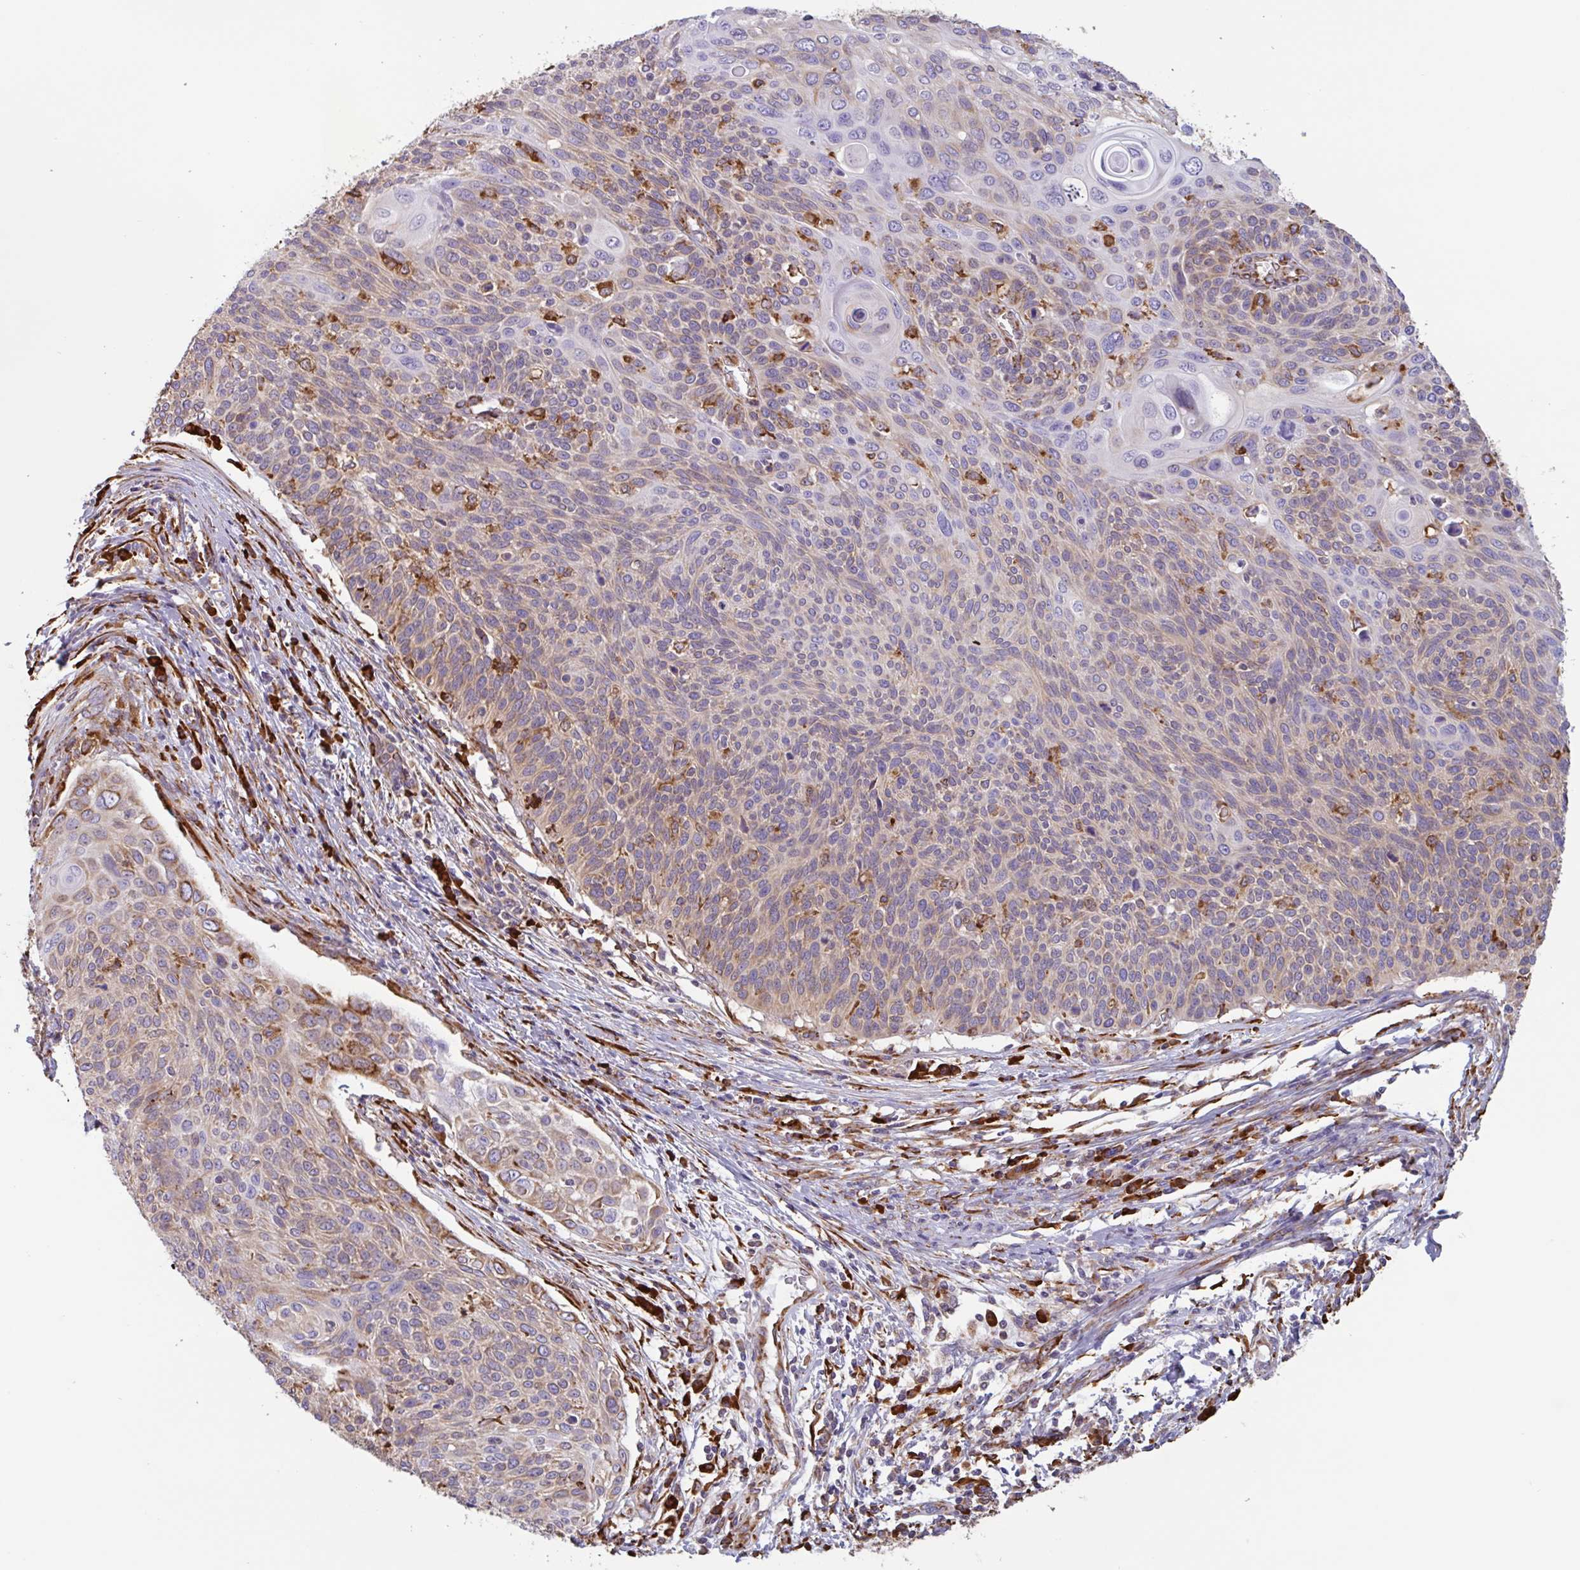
{"staining": {"intensity": "weak", "quantity": "<25%", "location": "cytoplasmic/membranous"}, "tissue": "cervical cancer", "cell_type": "Tumor cells", "image_type": "cancer", "snomed": [{"axis": "morphology", "description": "Squamous cell carcinoma, NOS"}, {"axis": "topography", "description": "Cervix"}], "caption": "This micrograph is of squamous cell carcinoma (cervical) stained with immunohistochemistry (IHC) to label a protein in brown with the nuclei are counter-stained blue. There is no staining in tumor cells.", "gene": "DOK4", "patient": {"sex": "female", "age": 31}}